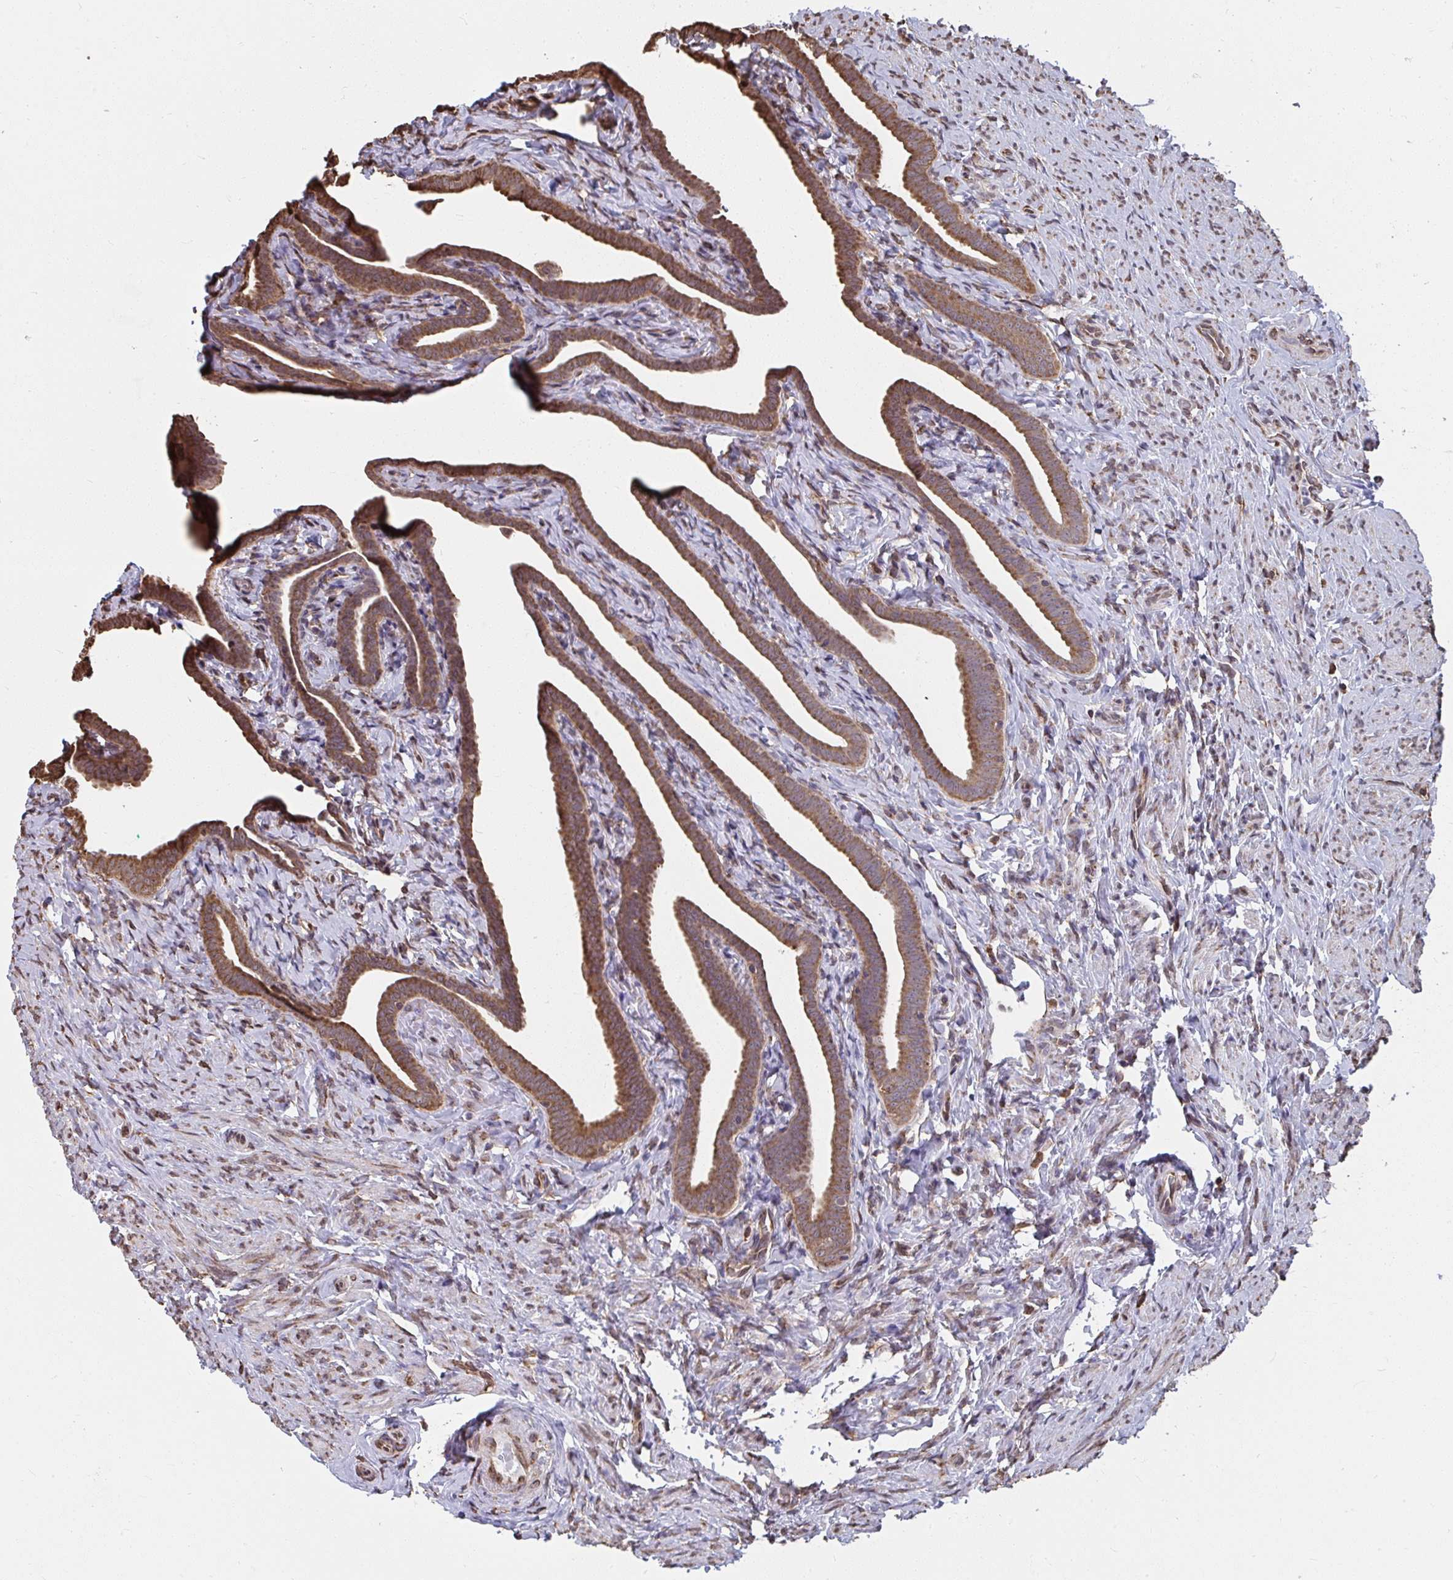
{"staining": {"intensity": "moderate", "quantity": ">75%", "location": "cytoplasmic/membranous"}, "tissue": "fallopian tube", "cell_type": "Glandular cells", "image_type": "normal", "snomed": [{"axis": "morphology", "description": "Normal tissue, NOS"}, {"axis": "topography", "description": "Fallopian tube"}], "caption": "Fallopian tube stained for a protein (brown) displays moderate cytoplasmic/membranous positive staining in approximately >75% of glandular cells.", "gene": "SYNCRIP", "patient": {"sex": "female", "age": 69}}